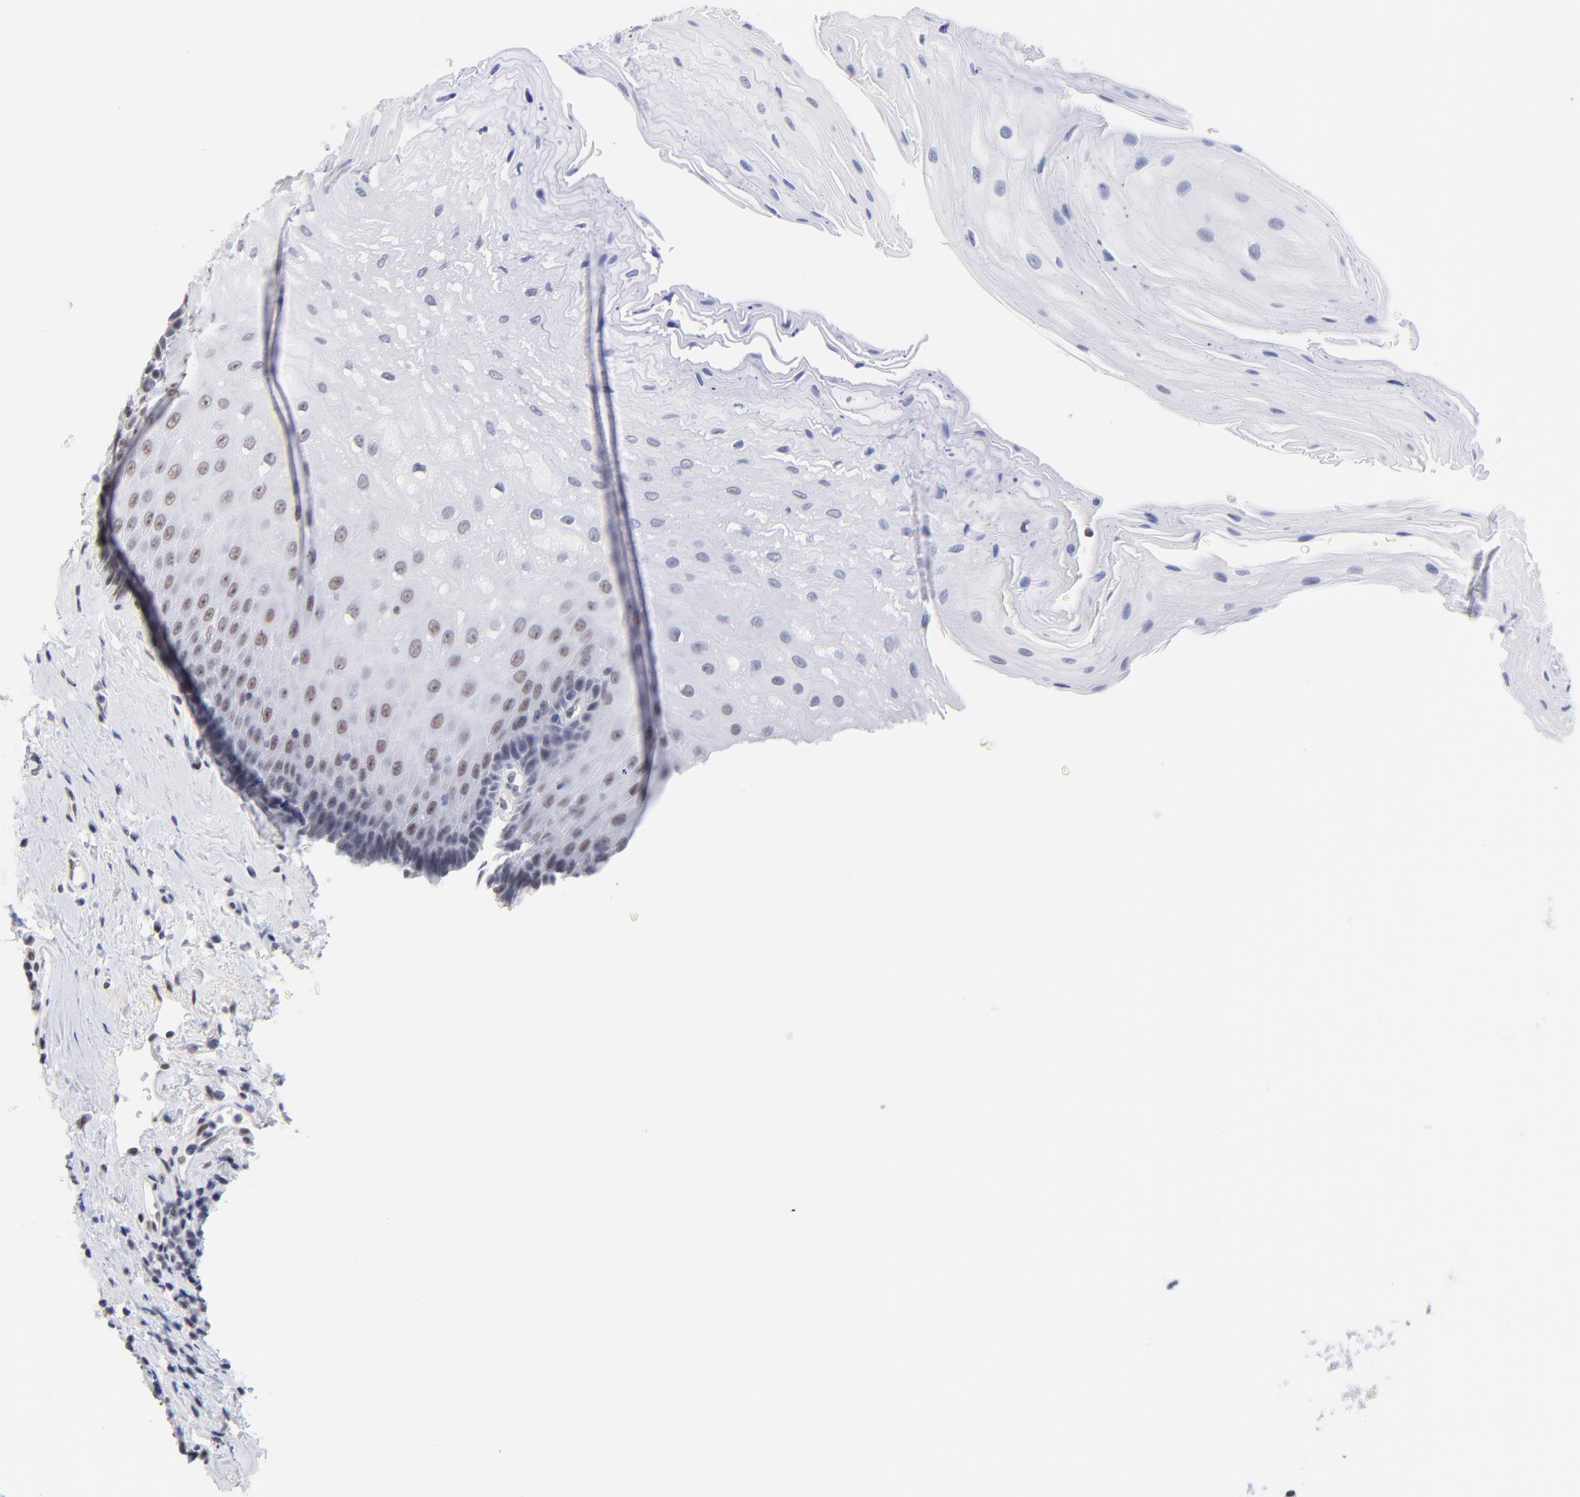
{"staining": {"intensity": "weak", "quantity": "25%-75%", "location": "nuclear"}, "tissue": "esophagus", "cell_type": "Squamous epithelial cells", "image_type": "normal", "snomed": [{"axis": "morphology", "description": "Normal tissue, NOS"}, {"axis": "topography", "description": "Esophagus"}], "caption": "Protein analysis of unremarkable esophagus exhibits weak nuclear expression in approximately 25%-75% of squamous epithelial cells.", "gene": "ZNF74", "patient": {"sex": "male", "age": 62}}